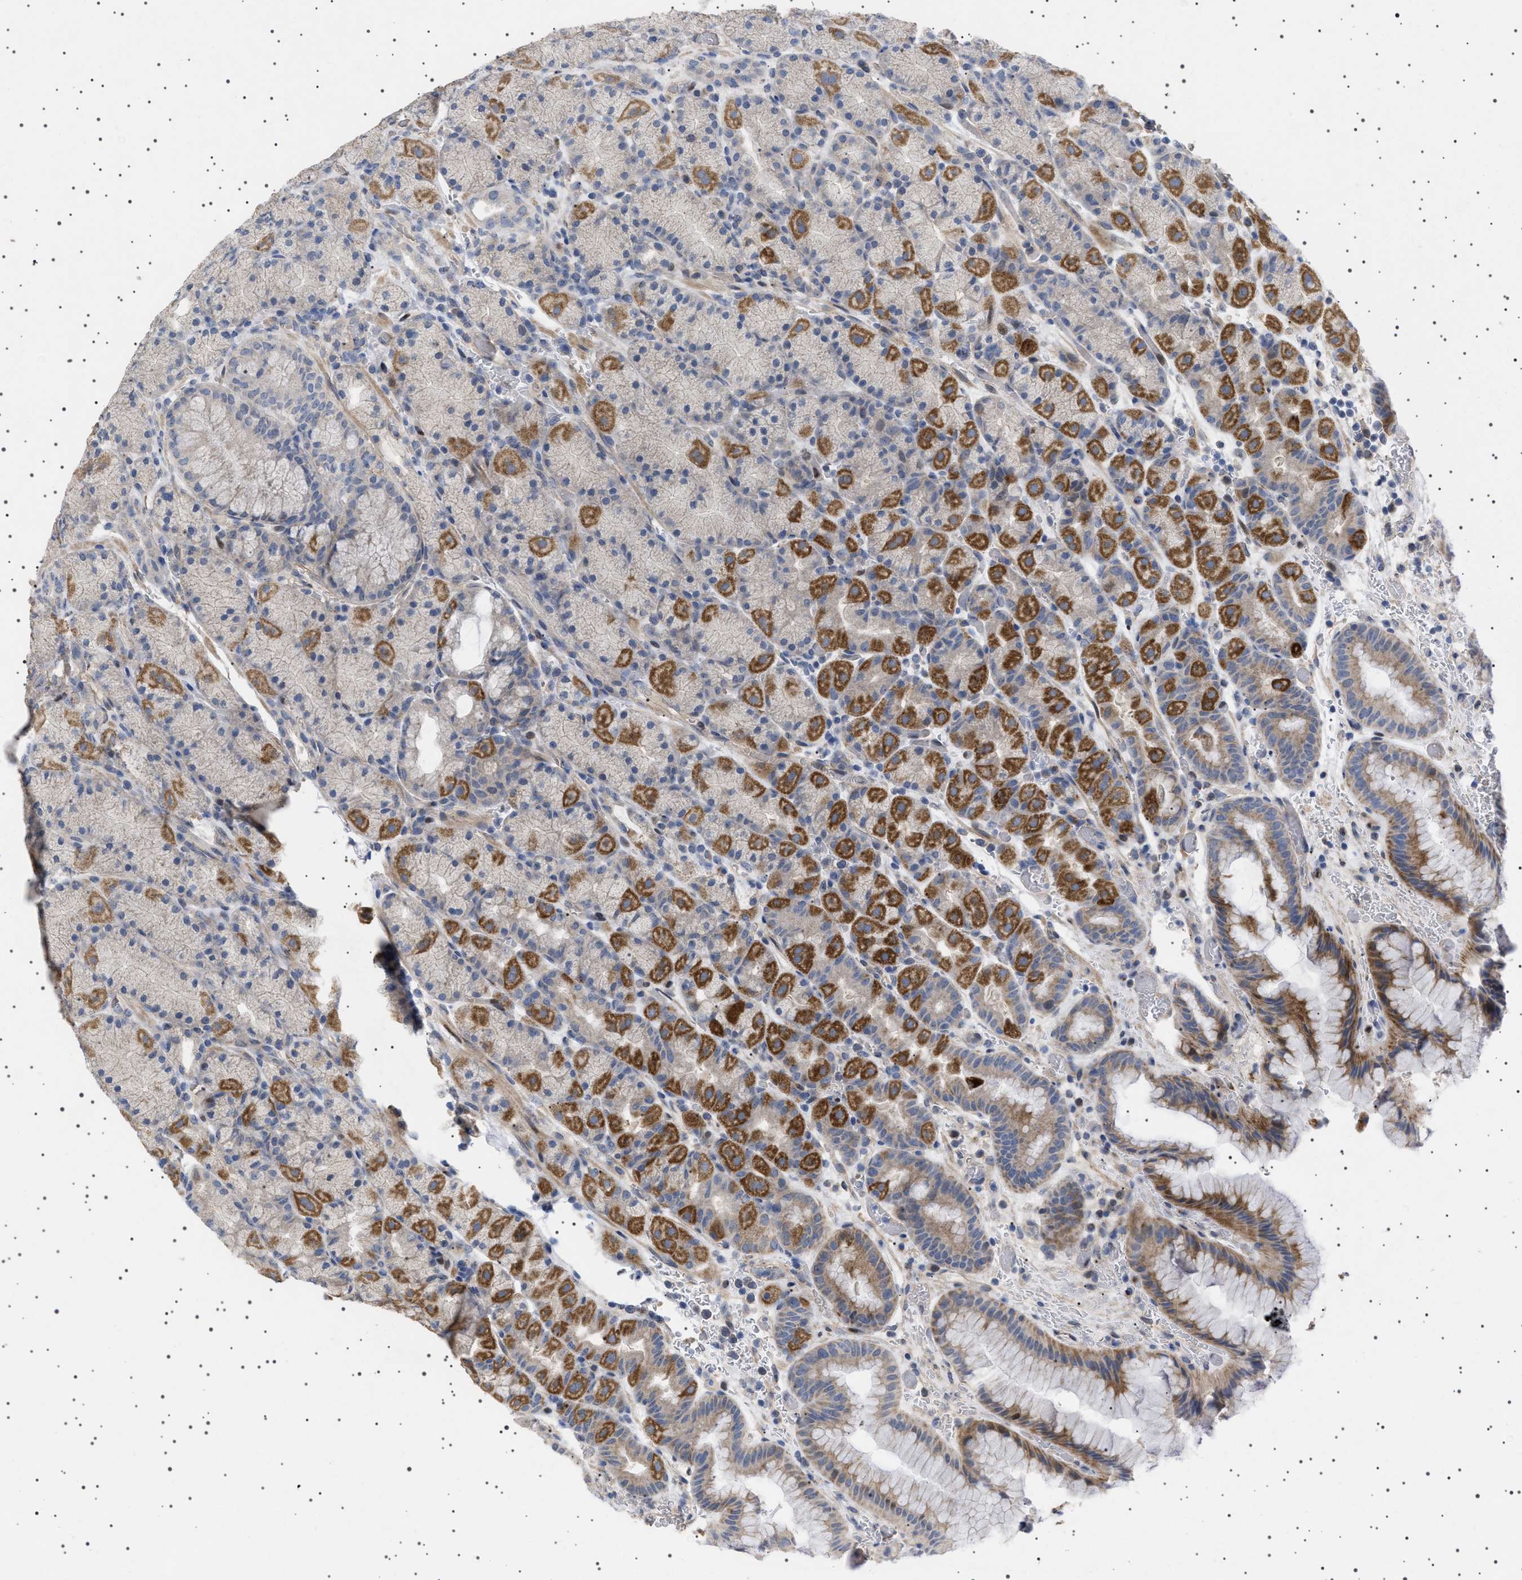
{"staining": {"intensity": "moderate", "quantity": "25%-75%", "location": "cytoplasmic/membranous"}, "tissue": "stomach", "cell_type": "Glandular cells", "image_type": "normal", "snomed": [{"axis": "morphology", "description": "Normal tissue, NOS"}, {"axis": "morphology", "description": "Carcinoid, malignant, NOS"}, {"axis": "topography", "description": "Stomach, upper"}], "caption": "This is a histology image of immunohistochemistry staining of normal stomach, which shows moderate expression in the cytoplasmic/membranous of glandular cells.", "gene": "HTR1A", "patient": {"sex": "male", "age": 39}}